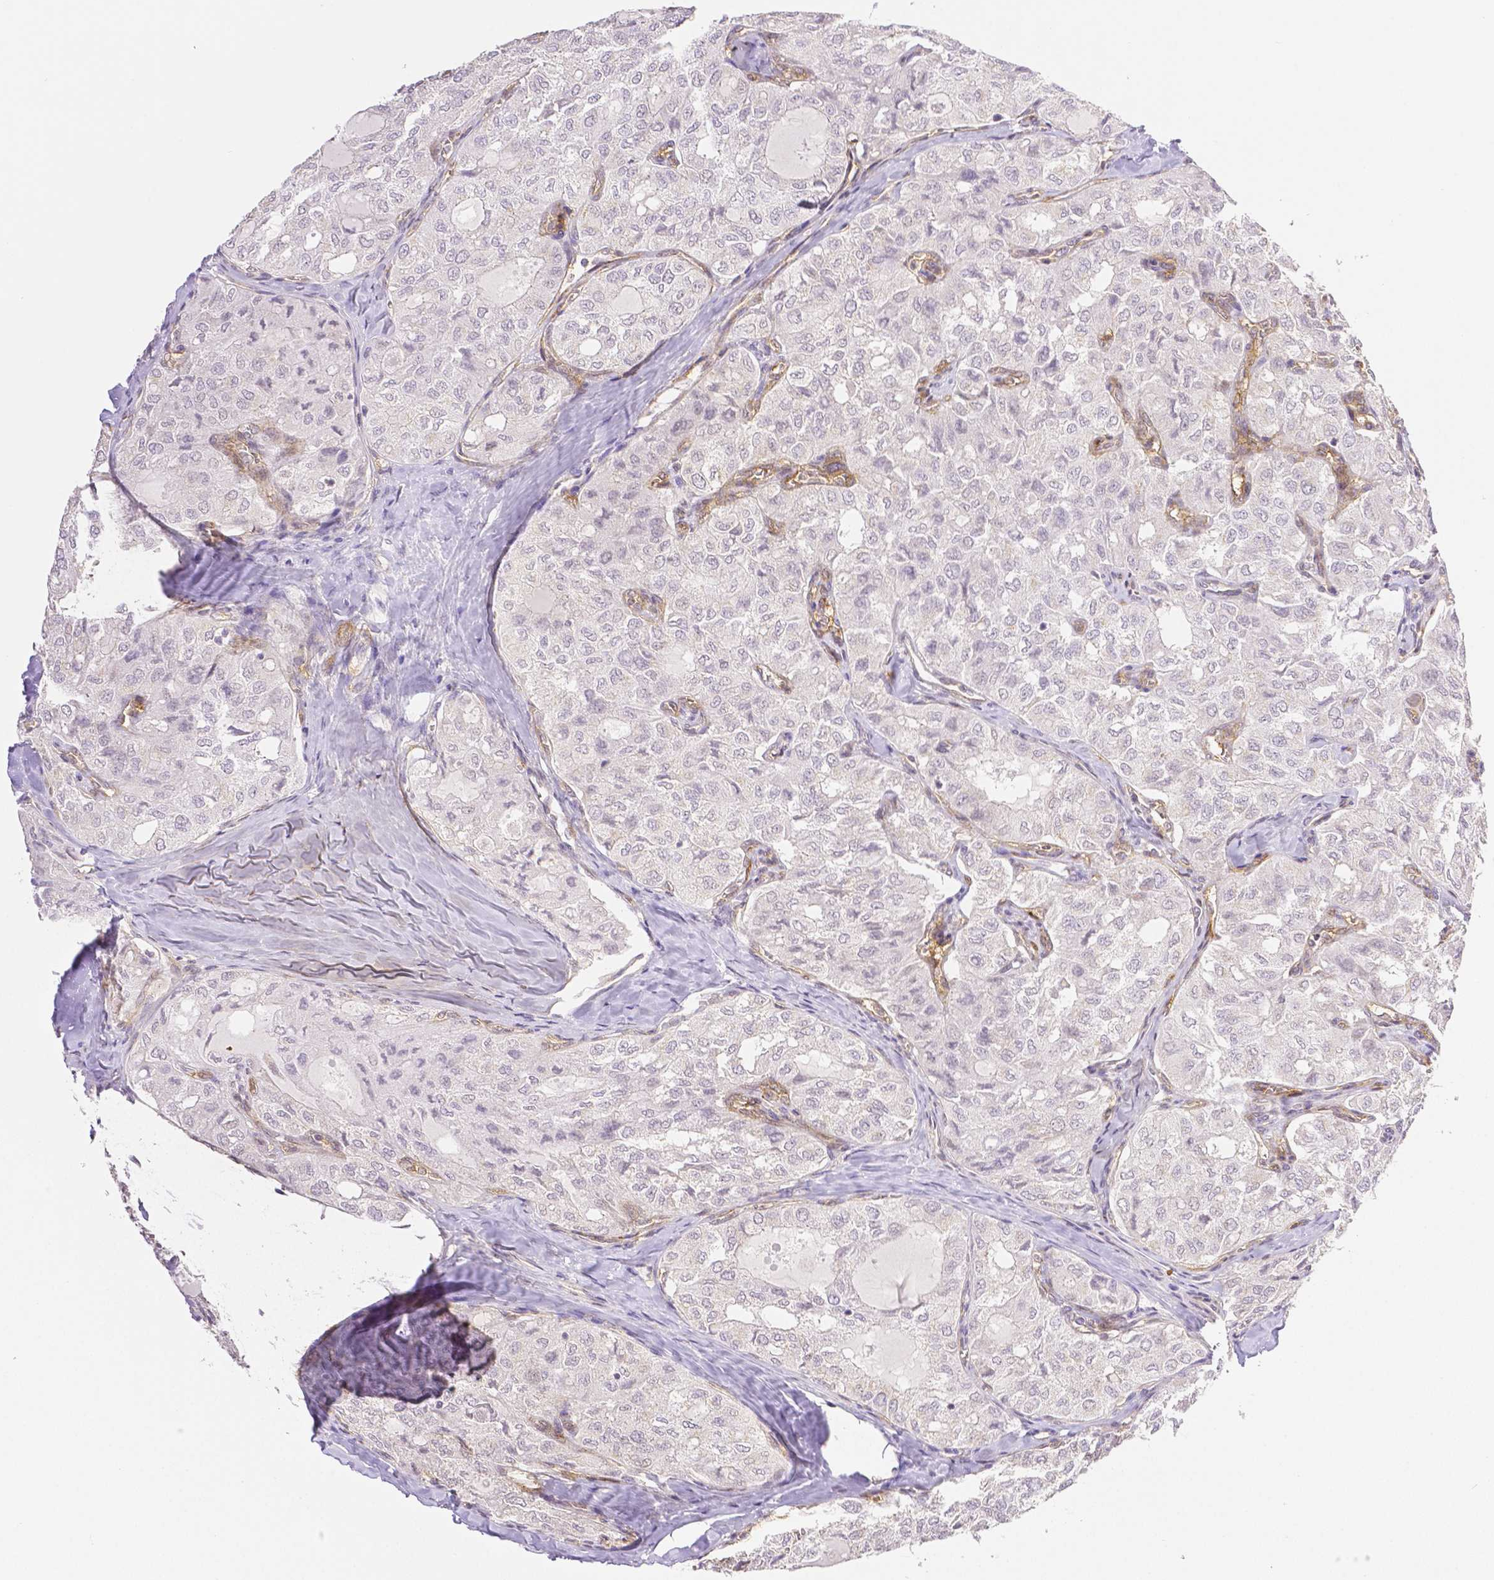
{"staining": {"intensity": "negative", "quantity": "none", "location": "none"}, "tissue": "thyroid cancer", "cell_type": "Tumor cells", "image_type": "cancer", "snomed": [{"axis": "morphology", "description": "Follicular adenoma carcinoma, NOS"}, {"axis": "topography", "description": "Thyroid gland"}], "caption": "Immunohistochemical staining of human thyroid cancer shows no significant positivity in tumor cells.", "gene": "THY1", "patient": {"sex": "male", "age": 75}}